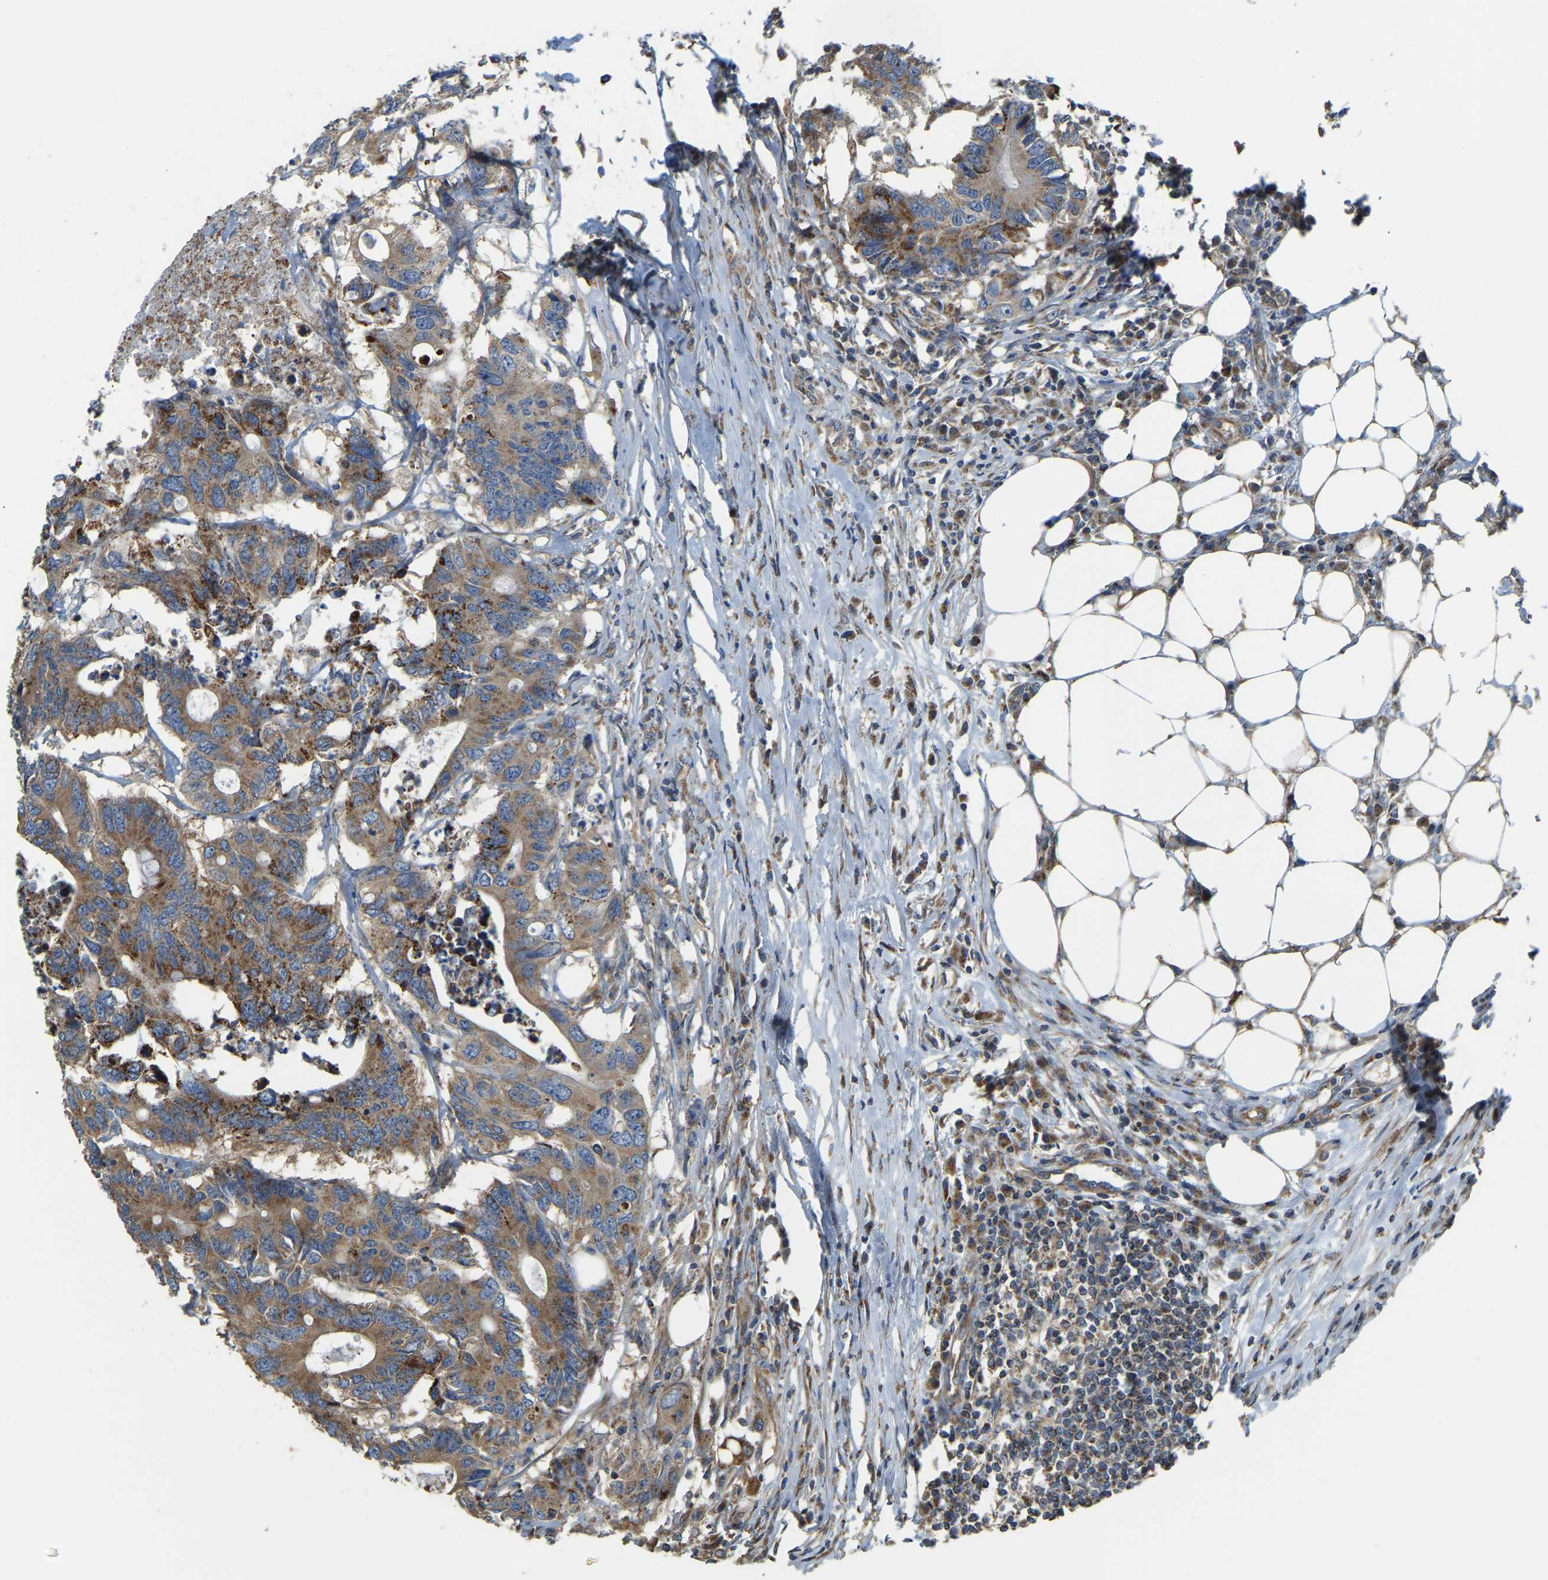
{"staining": {"intensity": "moderate", "quantity": ">75%", "location": "cytoplasmic/membranous"}, "tissue": "colorectal cancer", "cell_type": "Tumor cells", "image_type": "cancer", "snomed": [{"axis": "morphology", "description": "Adenocarcinoma, NOS"}, {"axis": "topography", "description": "Colon"}], "caption": "Protein expression analysis of human colorectal cancer reveals moderate cytoplasmic/membranous positivity in about >75% of tumor cells.", "gene": "PSMD7", "patient": {"sex": "male", "age": 71}}